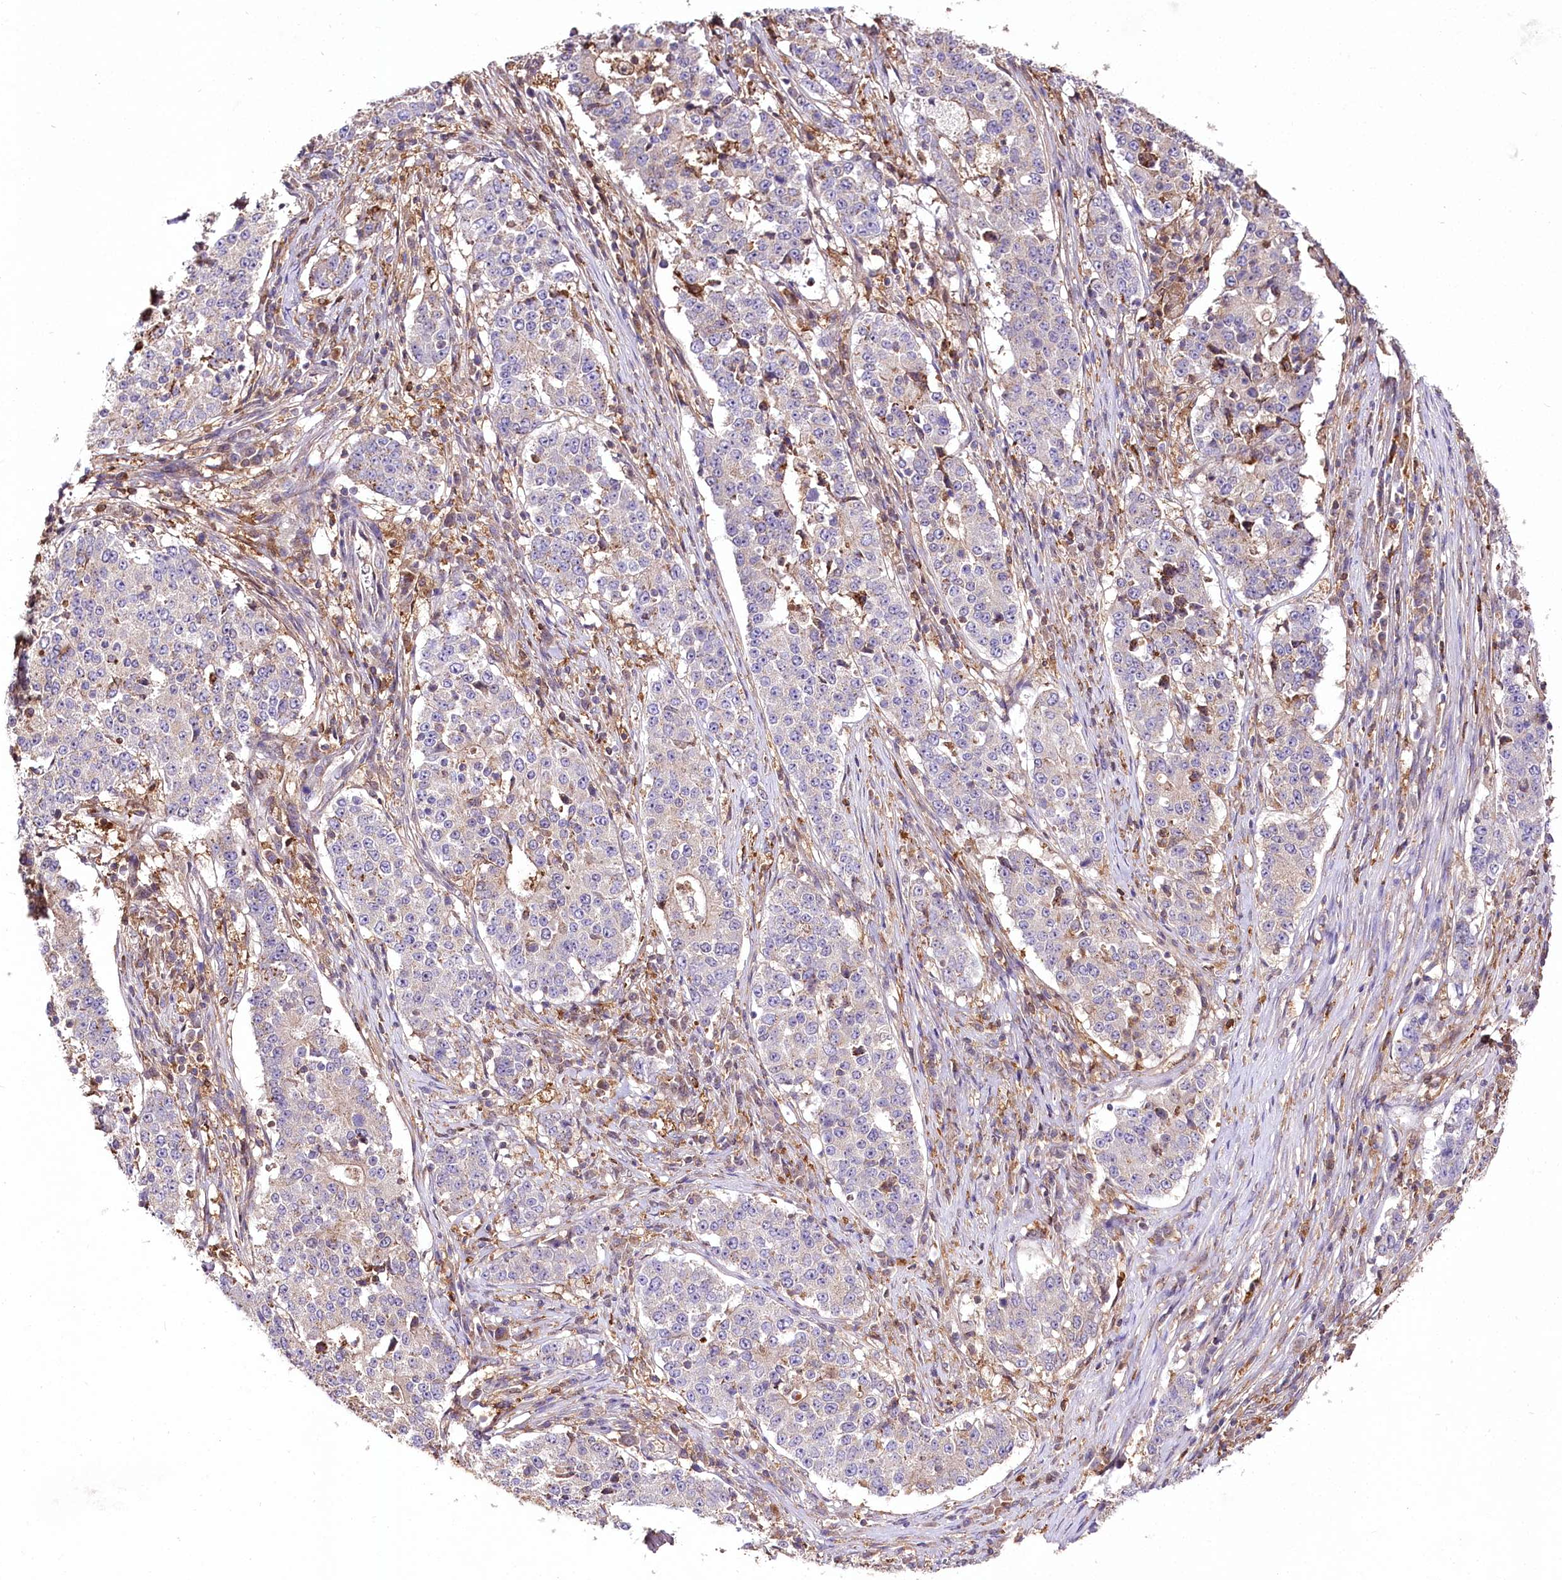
{"staining": {"intensity": "negative", "quantity": "none", "location": "none"}, "tissue": "stomach cancer", "cell_type": "Tumor cells", "image_type": "cancer", "snomed": [{"axis": "morphology", "description": "Adenocarcinoma, NOS"}, {"axis": "topography", "description": "Stomach"}], "caption": "Immunohistochemistry (IHC) photomicrograph of human stomach adenocarcinoma stained for a protein (brown), which exhibits no expression in tumor cells.", "gene": "UGP2", "patient": {"sex": "male", "age": 59}}